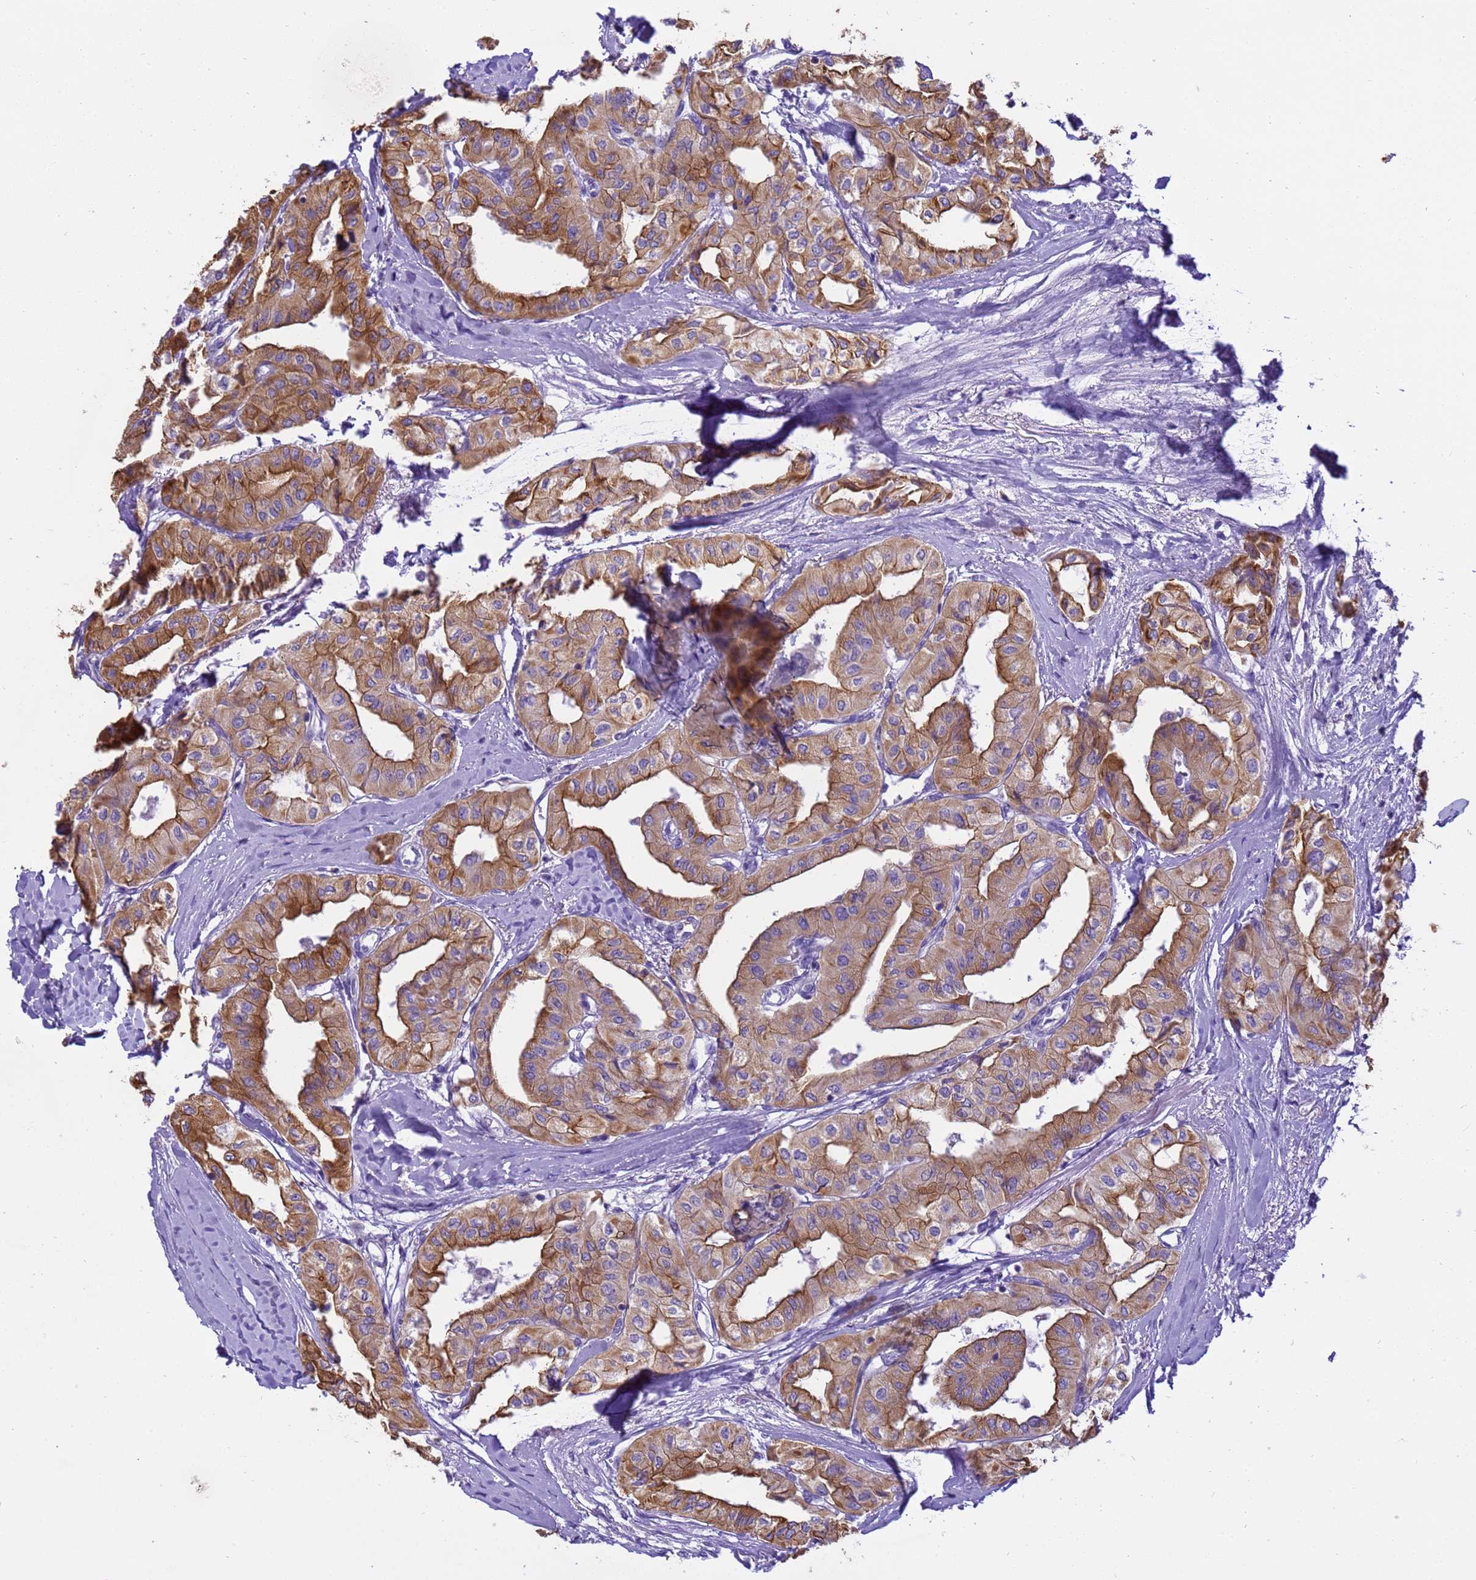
{"staining": {"intensity": "moderate", "quantity": ">75%", "location": "cytoplasmic/membranous"}, "tissue": "thyroid cancer", "cell_type": "Tumor cells", "image_type": "cancer", "snomed": [{"axis": "morphology", "description": "Papillary adenocarcinoma, NOS"}, {"axis": "topography", "description": "Thyroid gland"}], "caption": "Protein analysis of thyroid papillary adenocarcinoma tissue exhibits moderate cytoplasmic/membranous staining in approximately >75% of tumor cells.", "gene": "PIEZO2", "patient": {"sex": "female", "age": 59}}